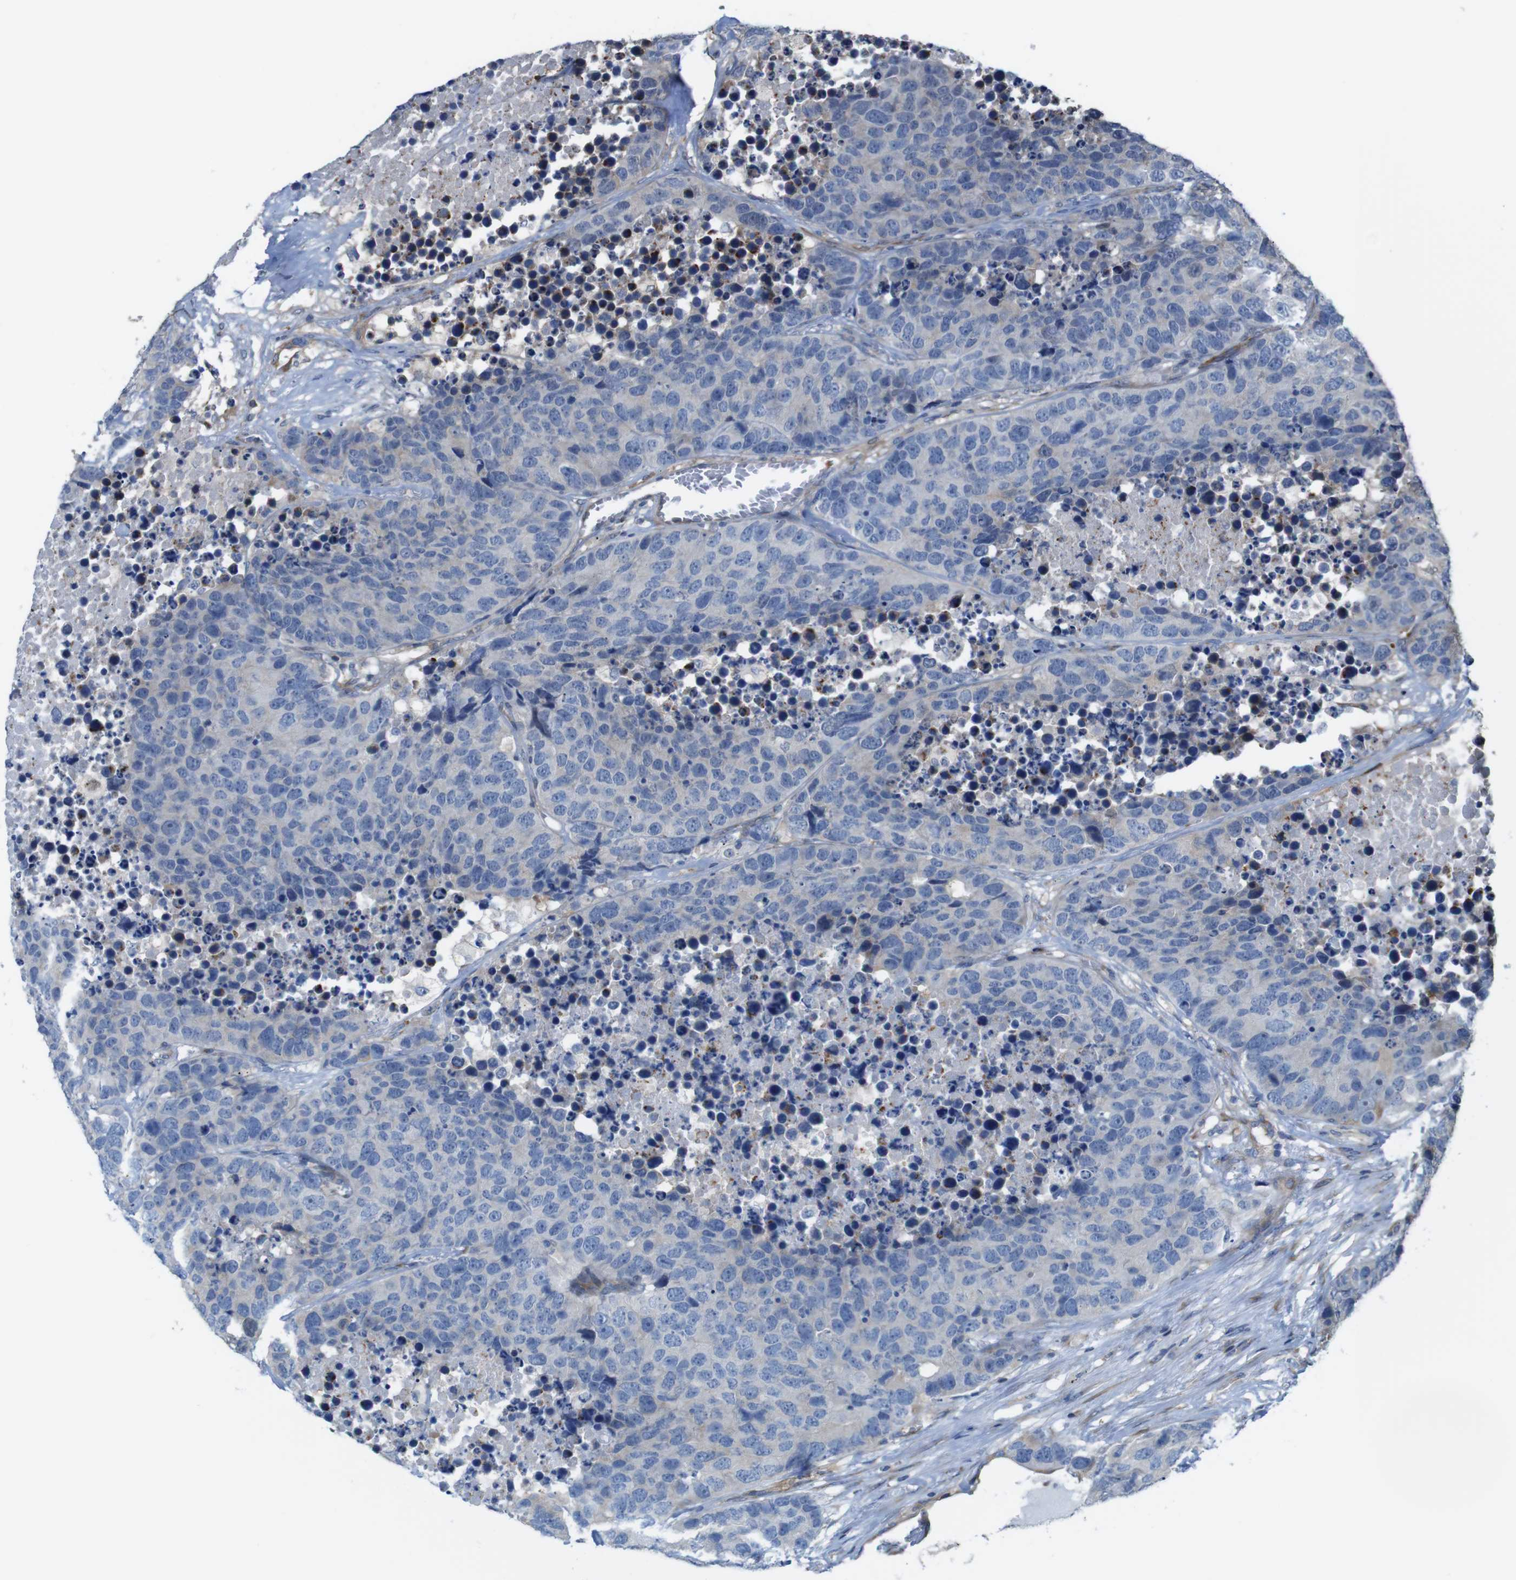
{"staining": {"intensity": "negative", "quantity": "none", "location": "none"}, "tissue": "carcinoid", "cell_type": "Tumor cells", "image_type": "cancer", "snomed": [{"axis": "morphology", "description": "Carcinoid, malignant, NOS"}, {"axis": "topography", "description": "Lung"}], "caption": "The immunohistochemistry (IHC) micrograph has no significant positivity in tumor cells of carcinoid tissue.", "gene": "PCOLCE2", "patient": {"sex": "male", "age": 60}}